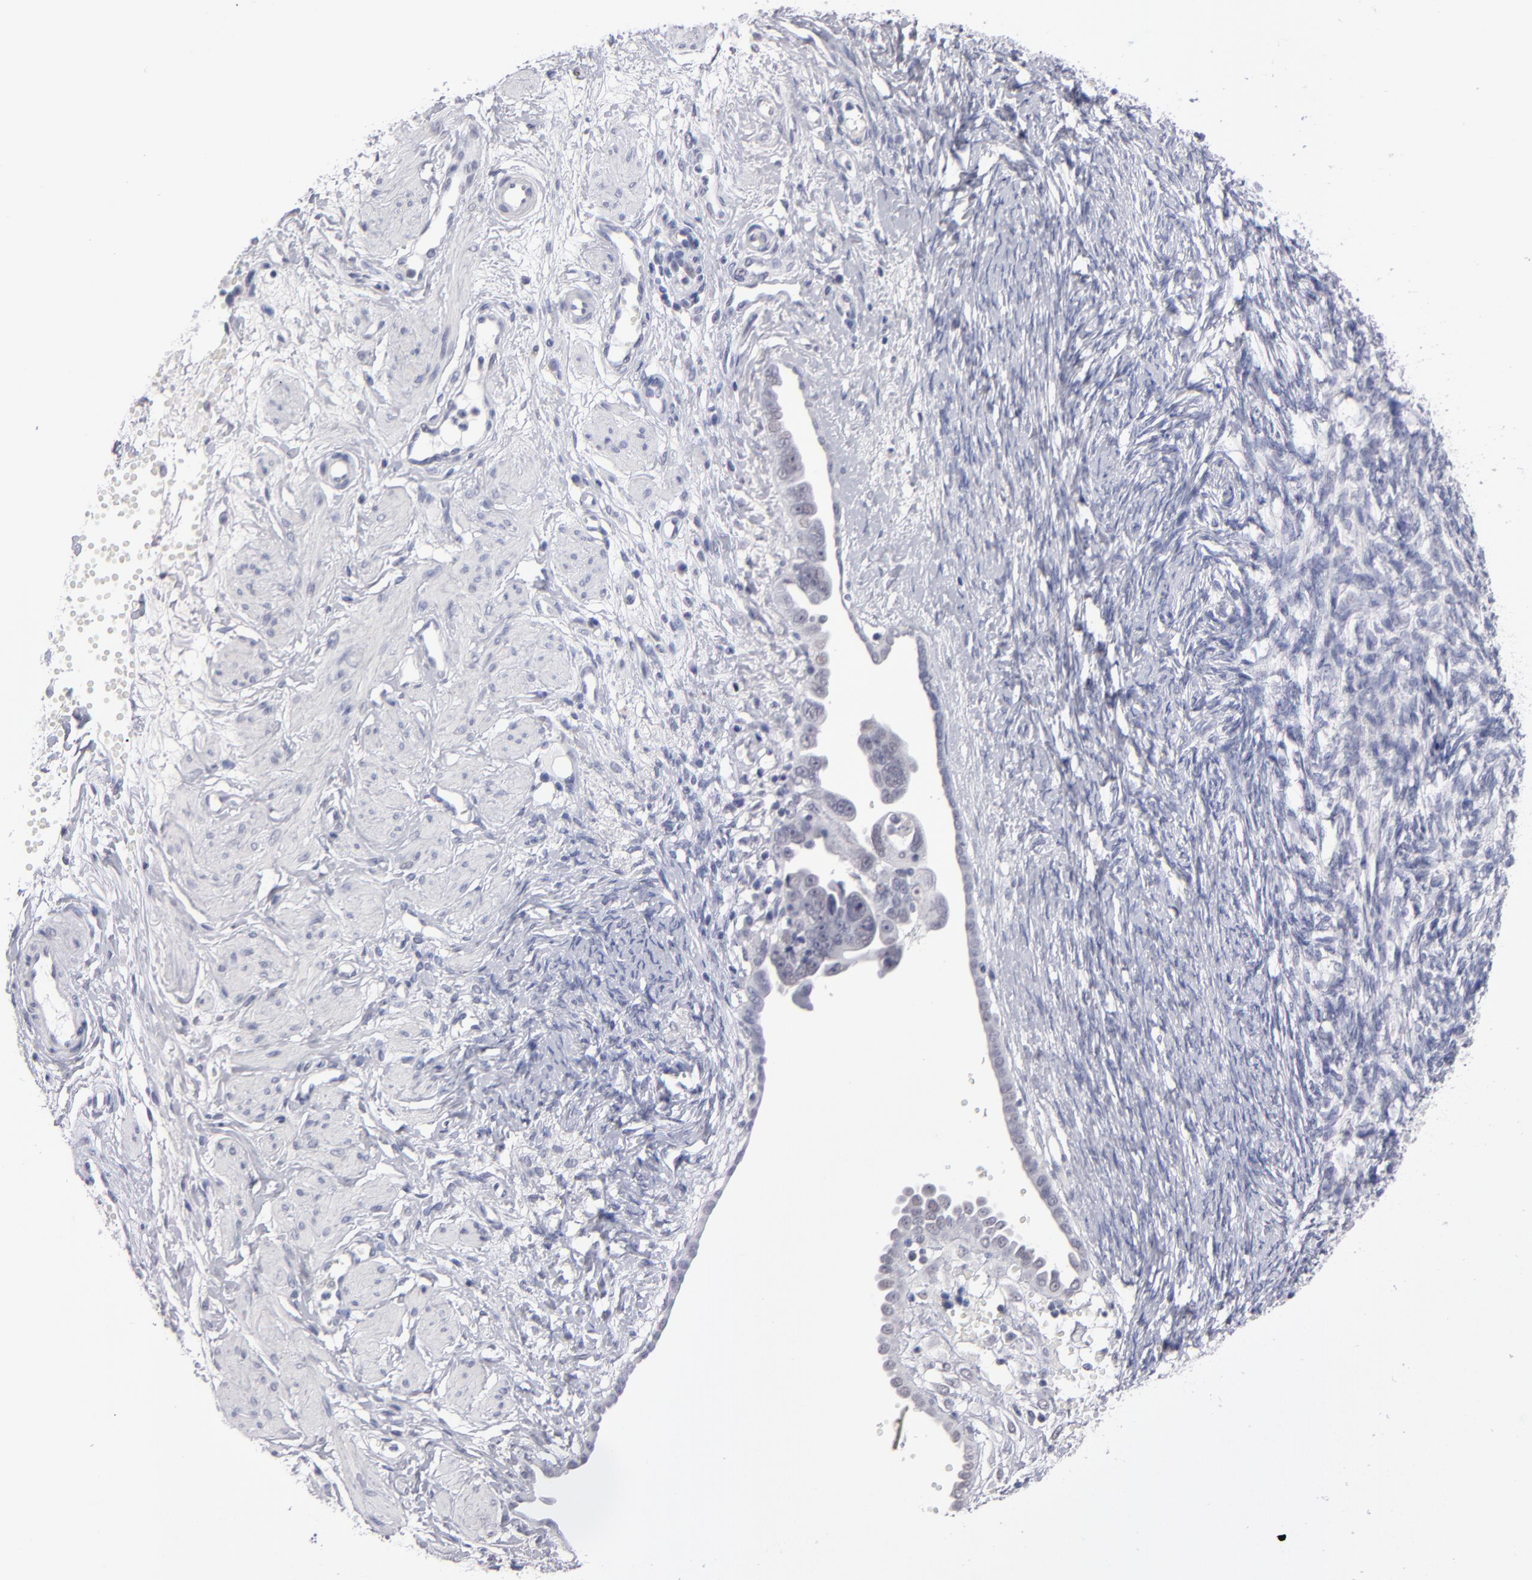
{"staining": {"intensity": "weak", "quantity": "<25%", "location": "nuclear"}, "tissue": "ovarian cancer", "cell_type": "Tumor cells", "image_type": "cancer", "snomed": [{"axis": "morphology", "description": "Normal tissue, NOS"}, {"axis": "morphology", "description": "Cystadenocarcinoma, serous, NOS"}, {"axis": "topography", "description": "Ovary"}], "caption": "There is no significant staining in tumor cells of ovarian serous cystadenocarcinoma.", "gene": "TEX11", "patient": {"sex": "female", "age": 62}}